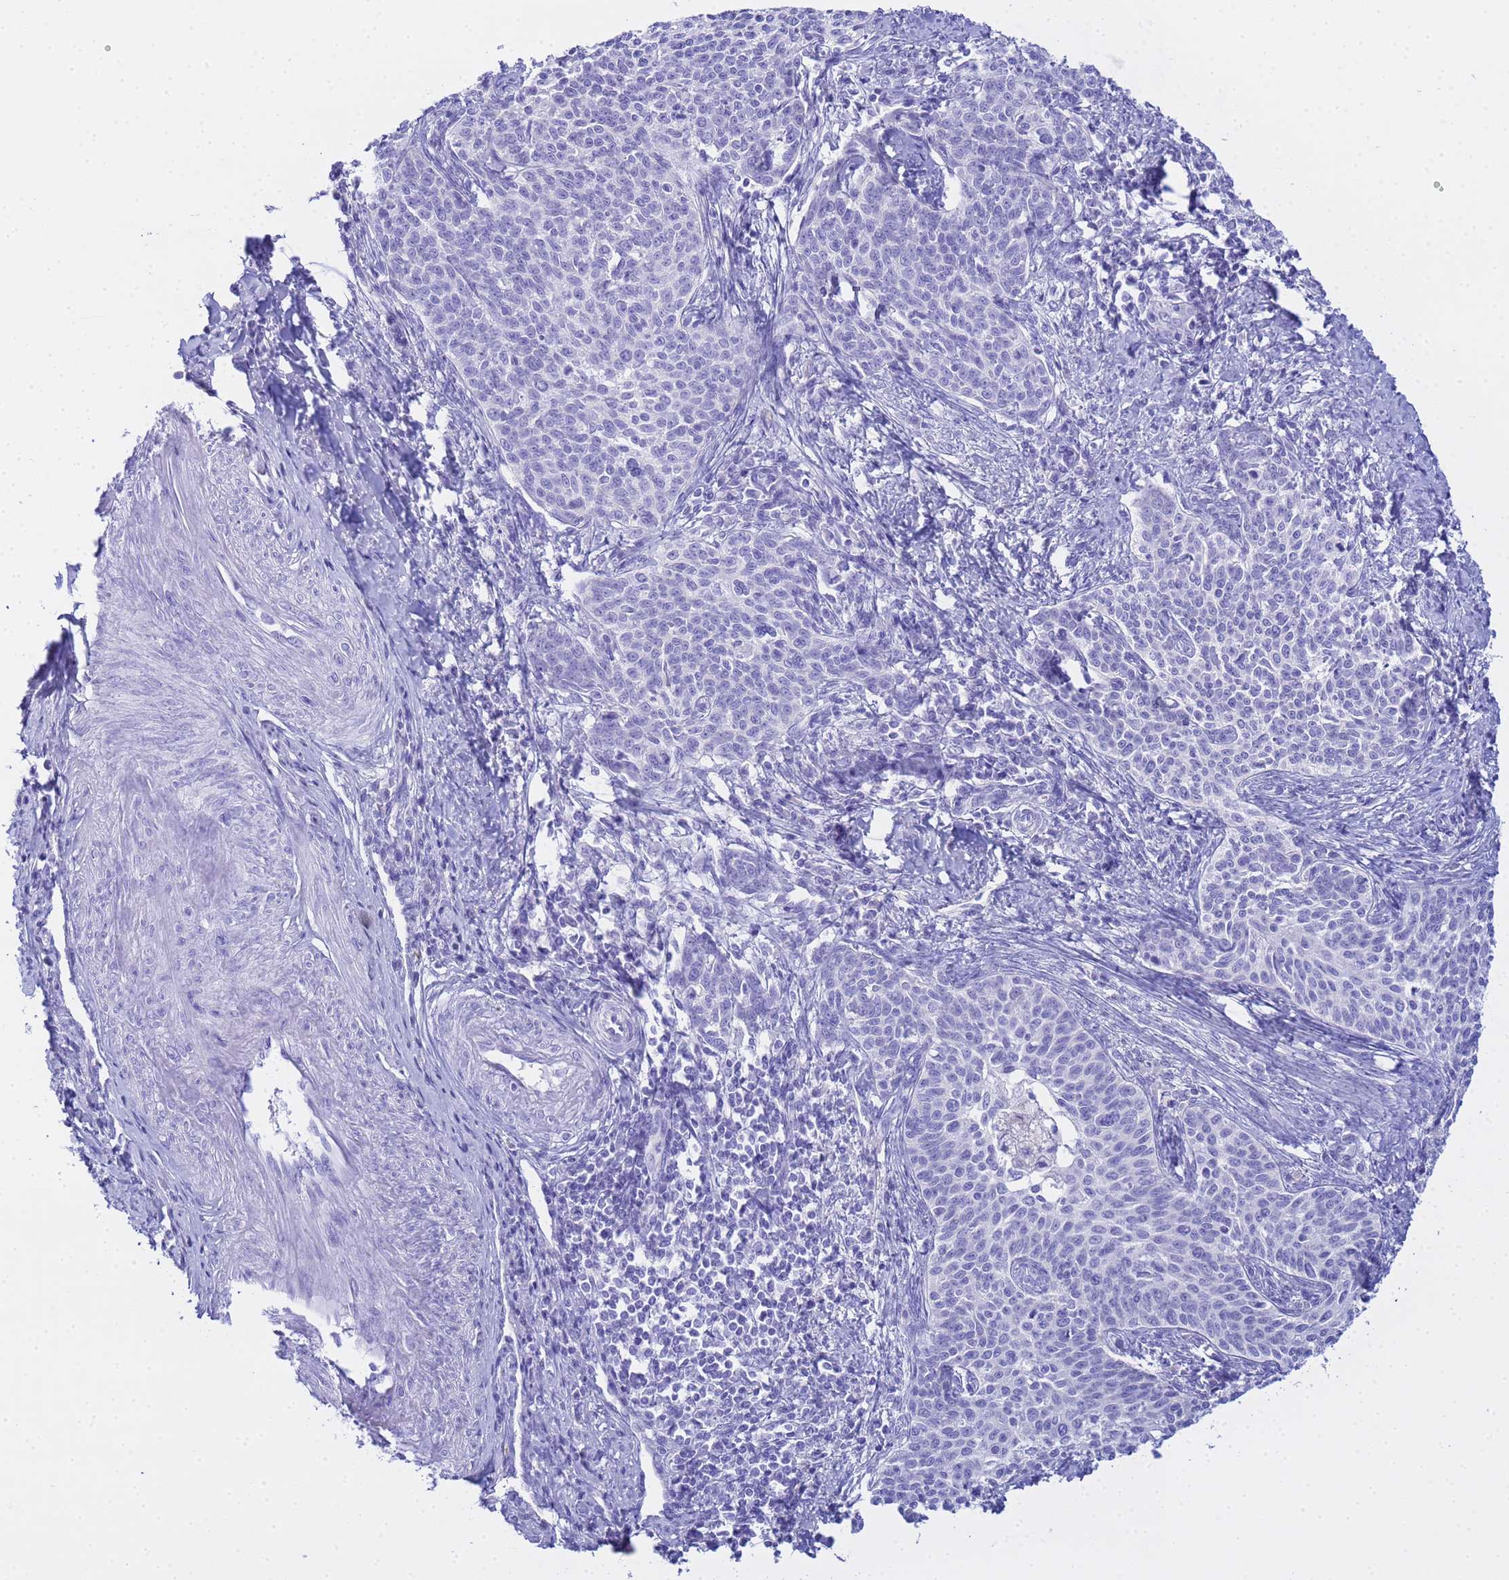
{"staining": {"intensity": "negative", "quantity": "none", "location": "none"}, "tissue": "cervical cancer", "cell_type": "Tumor cells", "image_type": "cancer", "snomed": [{"axis": "morphology", "description": "Squamous cell carcinoma, NOS"}, {"axis": "topography", "description": "Cervix"}], "caption": "Immunohistochemistry (IHC) image of cervical squamous cell carcinoma stained for a protein (brown), which exhibits no expression in tumor cells.", "gene": "AQP12A", "patient": {"sex": "female", "age": 39}}